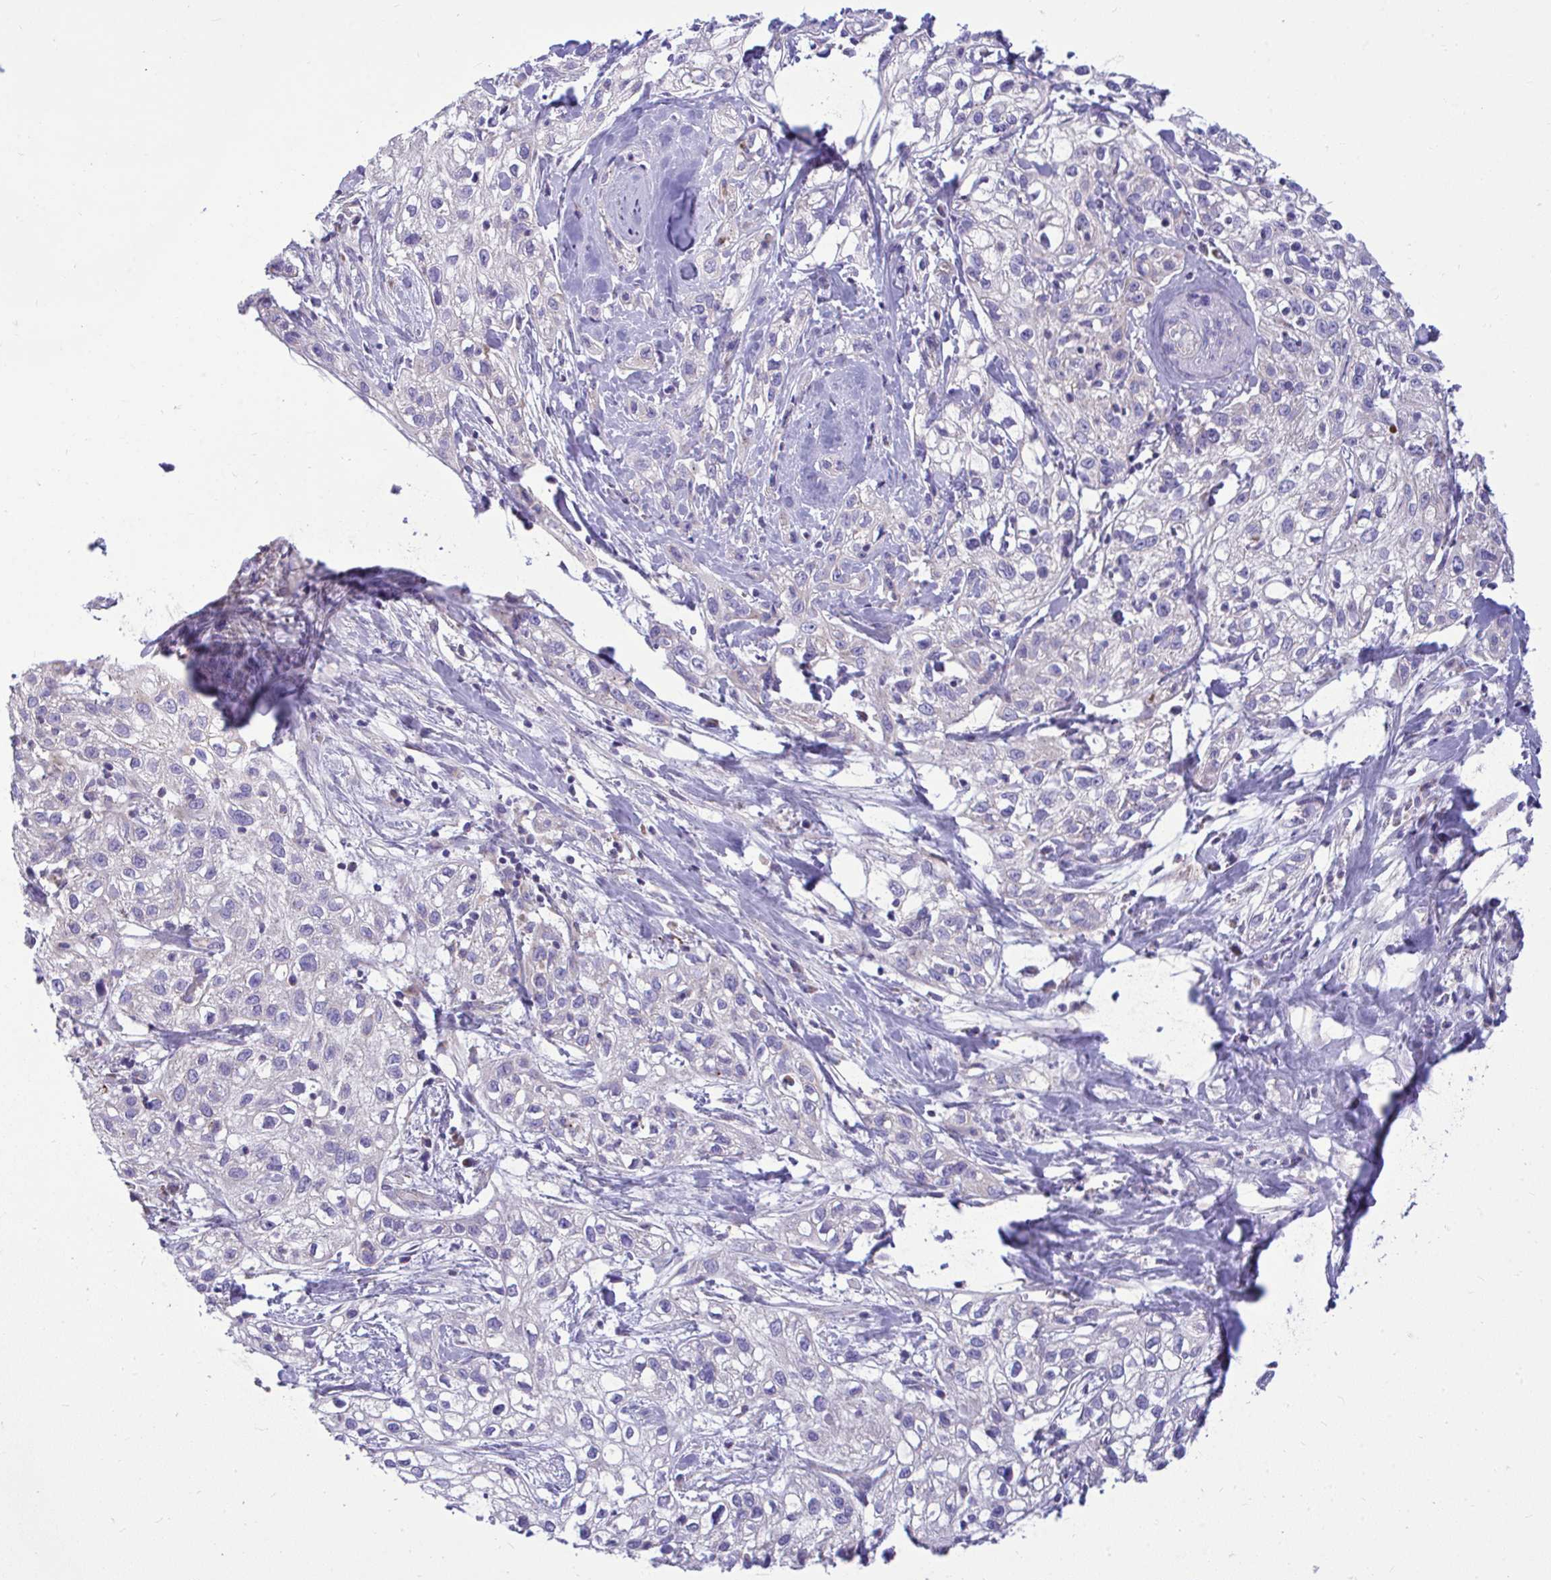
{"staining": {"intensity": "negative", "quantity": "none", "location": "none"}, "tissue": "skin cancer", "cell_type": "Tumor cells", "image_type": "cancer", "snomed": [{"axis": "morphology", "description": "Squamous cell carcinoma, NOS"}, {"axis": "topography", "description": "Skin"}], "caption": "A micrograph of human skin squamous cell carcinoma is negative for staining in tumor cells.", "gene": "MRPS16", "patient": {"sex": "male", "age": 82}}